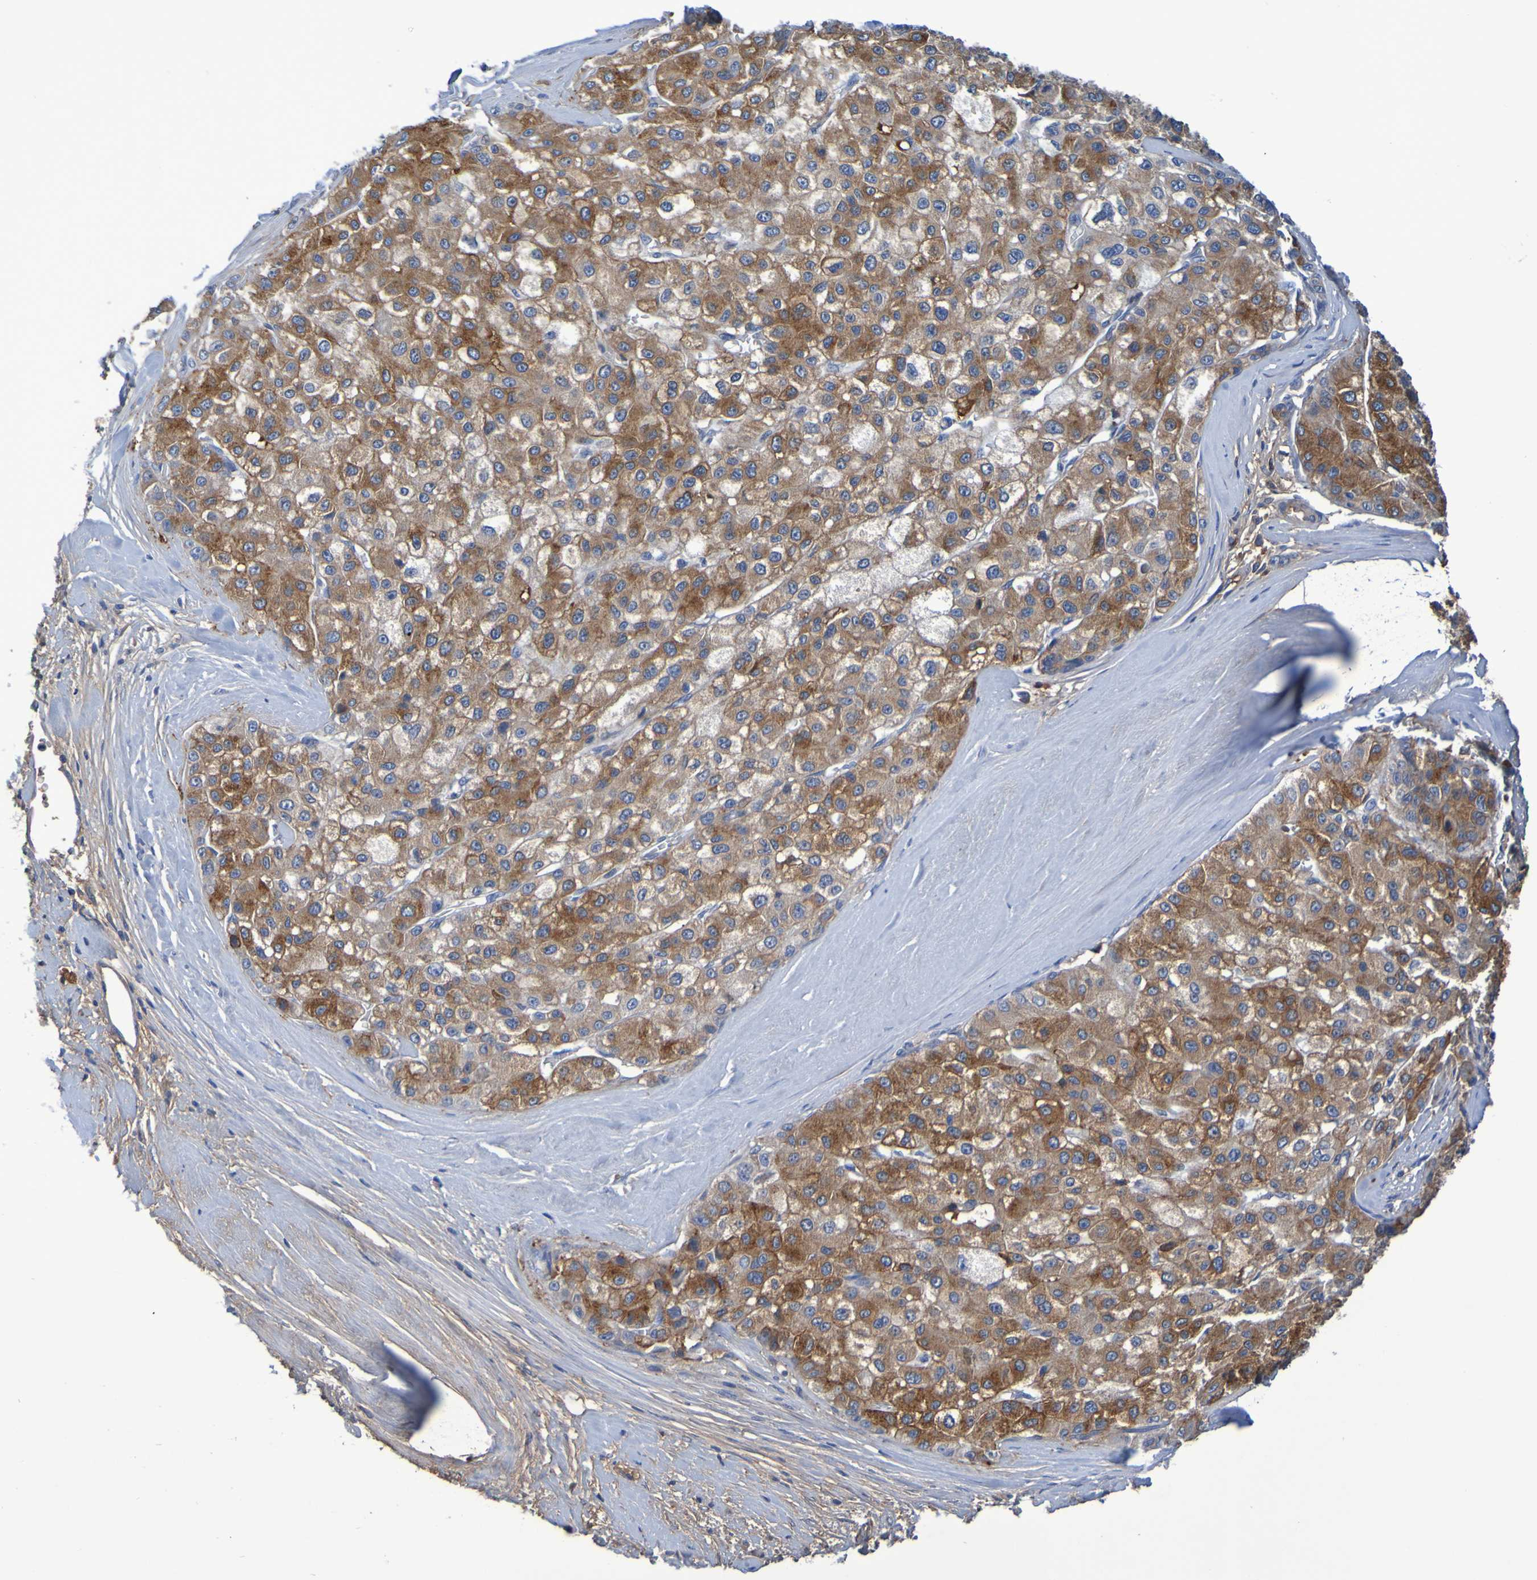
{"staining": {"intensity": "strong", "quantity": ">75%", "location": "cytoplasmic/membranous"}, "tissue": "liver cancer", "cell_type": "Tumor cells", "image_type": "cancer", "snomed": [{"axis": "morphology", "description": "Carcinoma, Hepatocellular, NOS"}, {"axis": "topography", "description": "Liver"}], "caption": "Liver cancer stained with a protein marker exhibits strong staining in tumor cells.", "gene": "GAB3", "patient": {"sex": "male", "age": 80}}